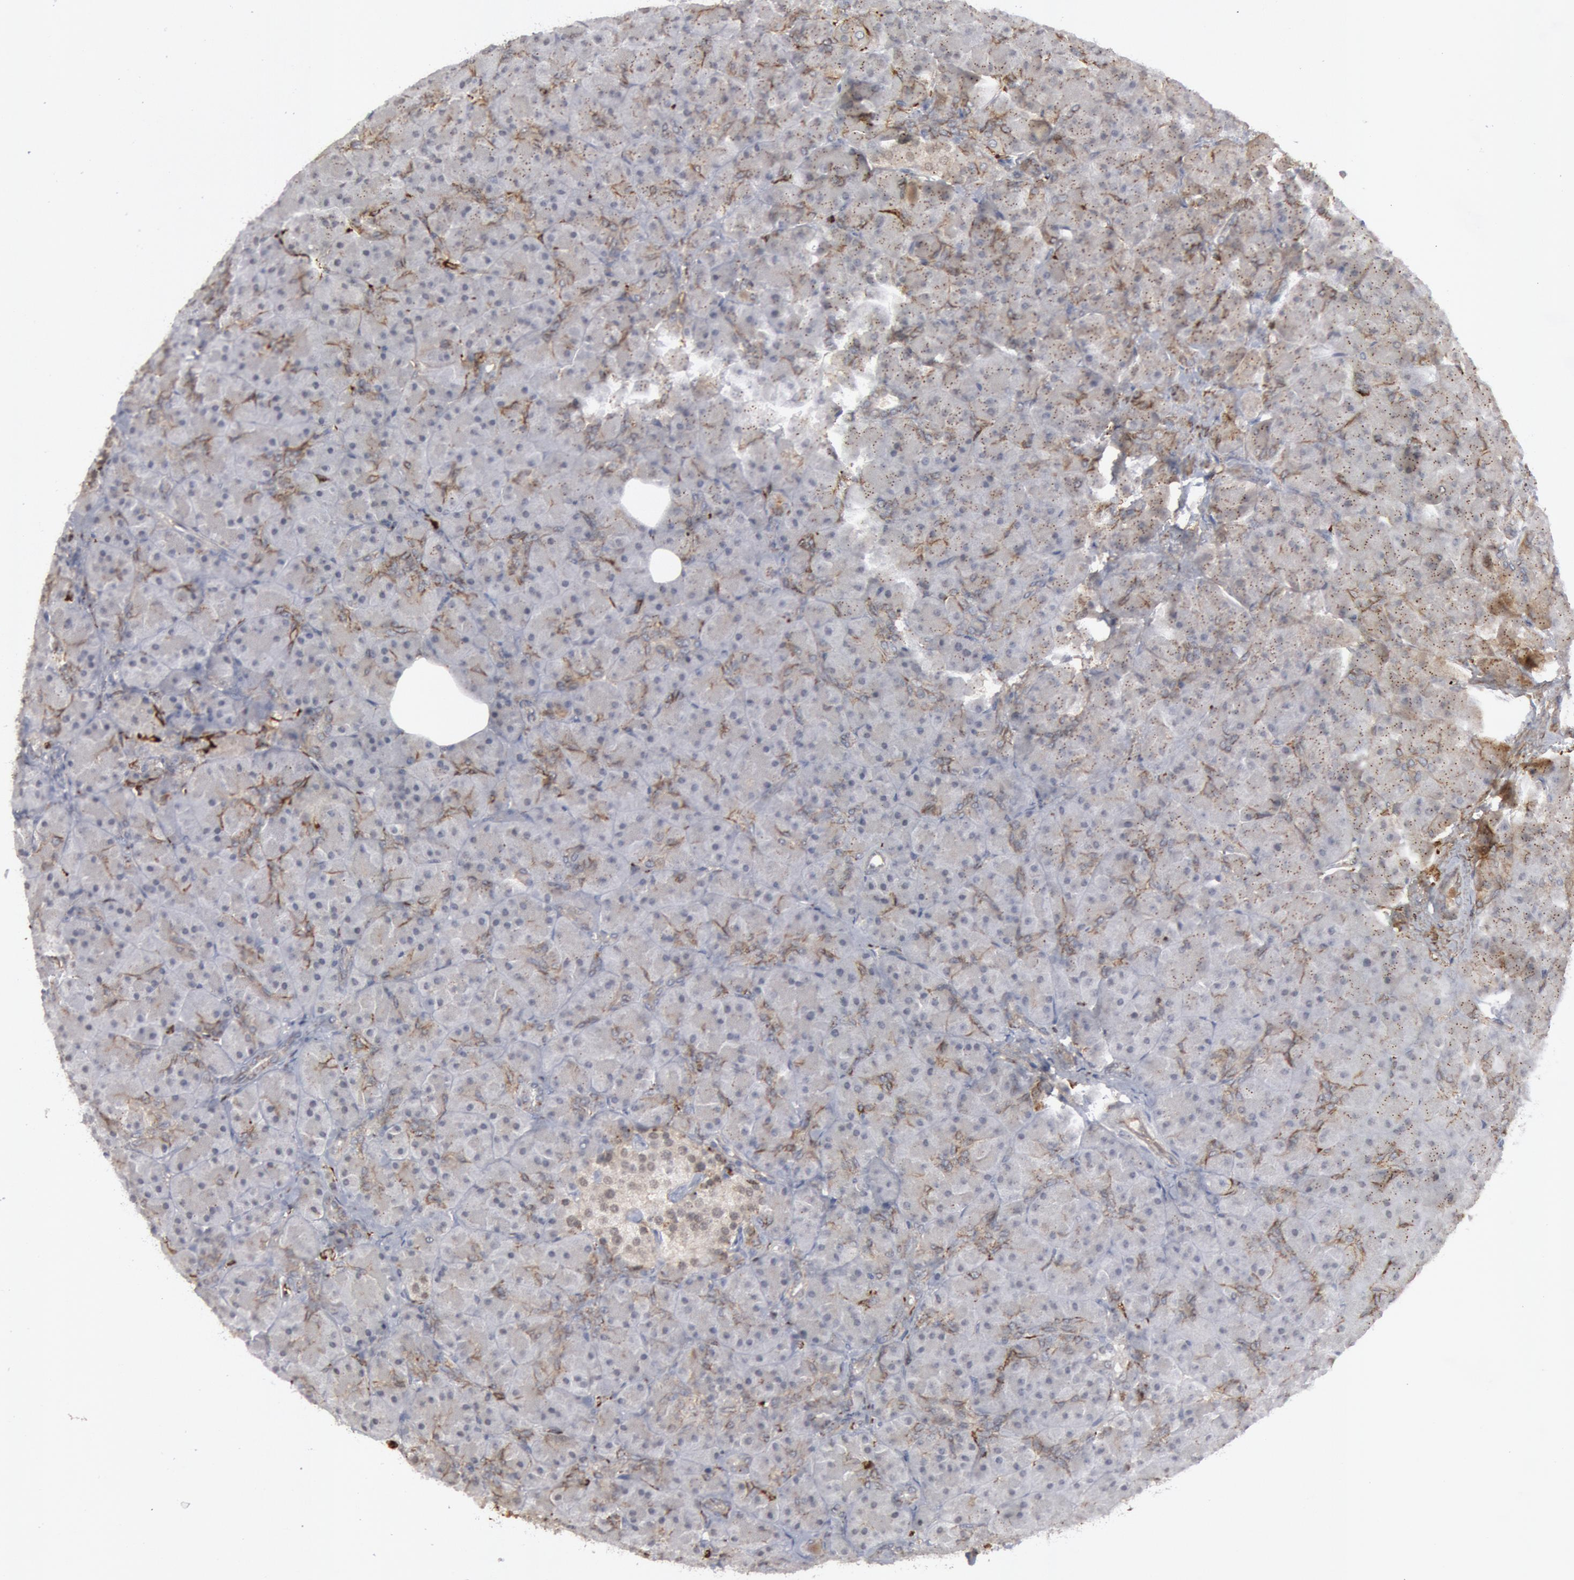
{"staining": {"intensity": "negative", "quantity": "none", "location": "none"}, "tissue": "pancreas", "cell_type": "Exocrine glandular cells", "image_type": "normal", "snomed": [{"axis": "morphology", "description": "Normal tissue, NOS"}, {"axis": "topography", "description": "Pancreas"}], "caption": "Immunohistochemistry micrograph of unremarkable pancreas stained for a protein (brown), which exhibits no staining in exocrine glandular cells.", "gene": "C1QC", "patient": {"sex": "male", "age": 66}}